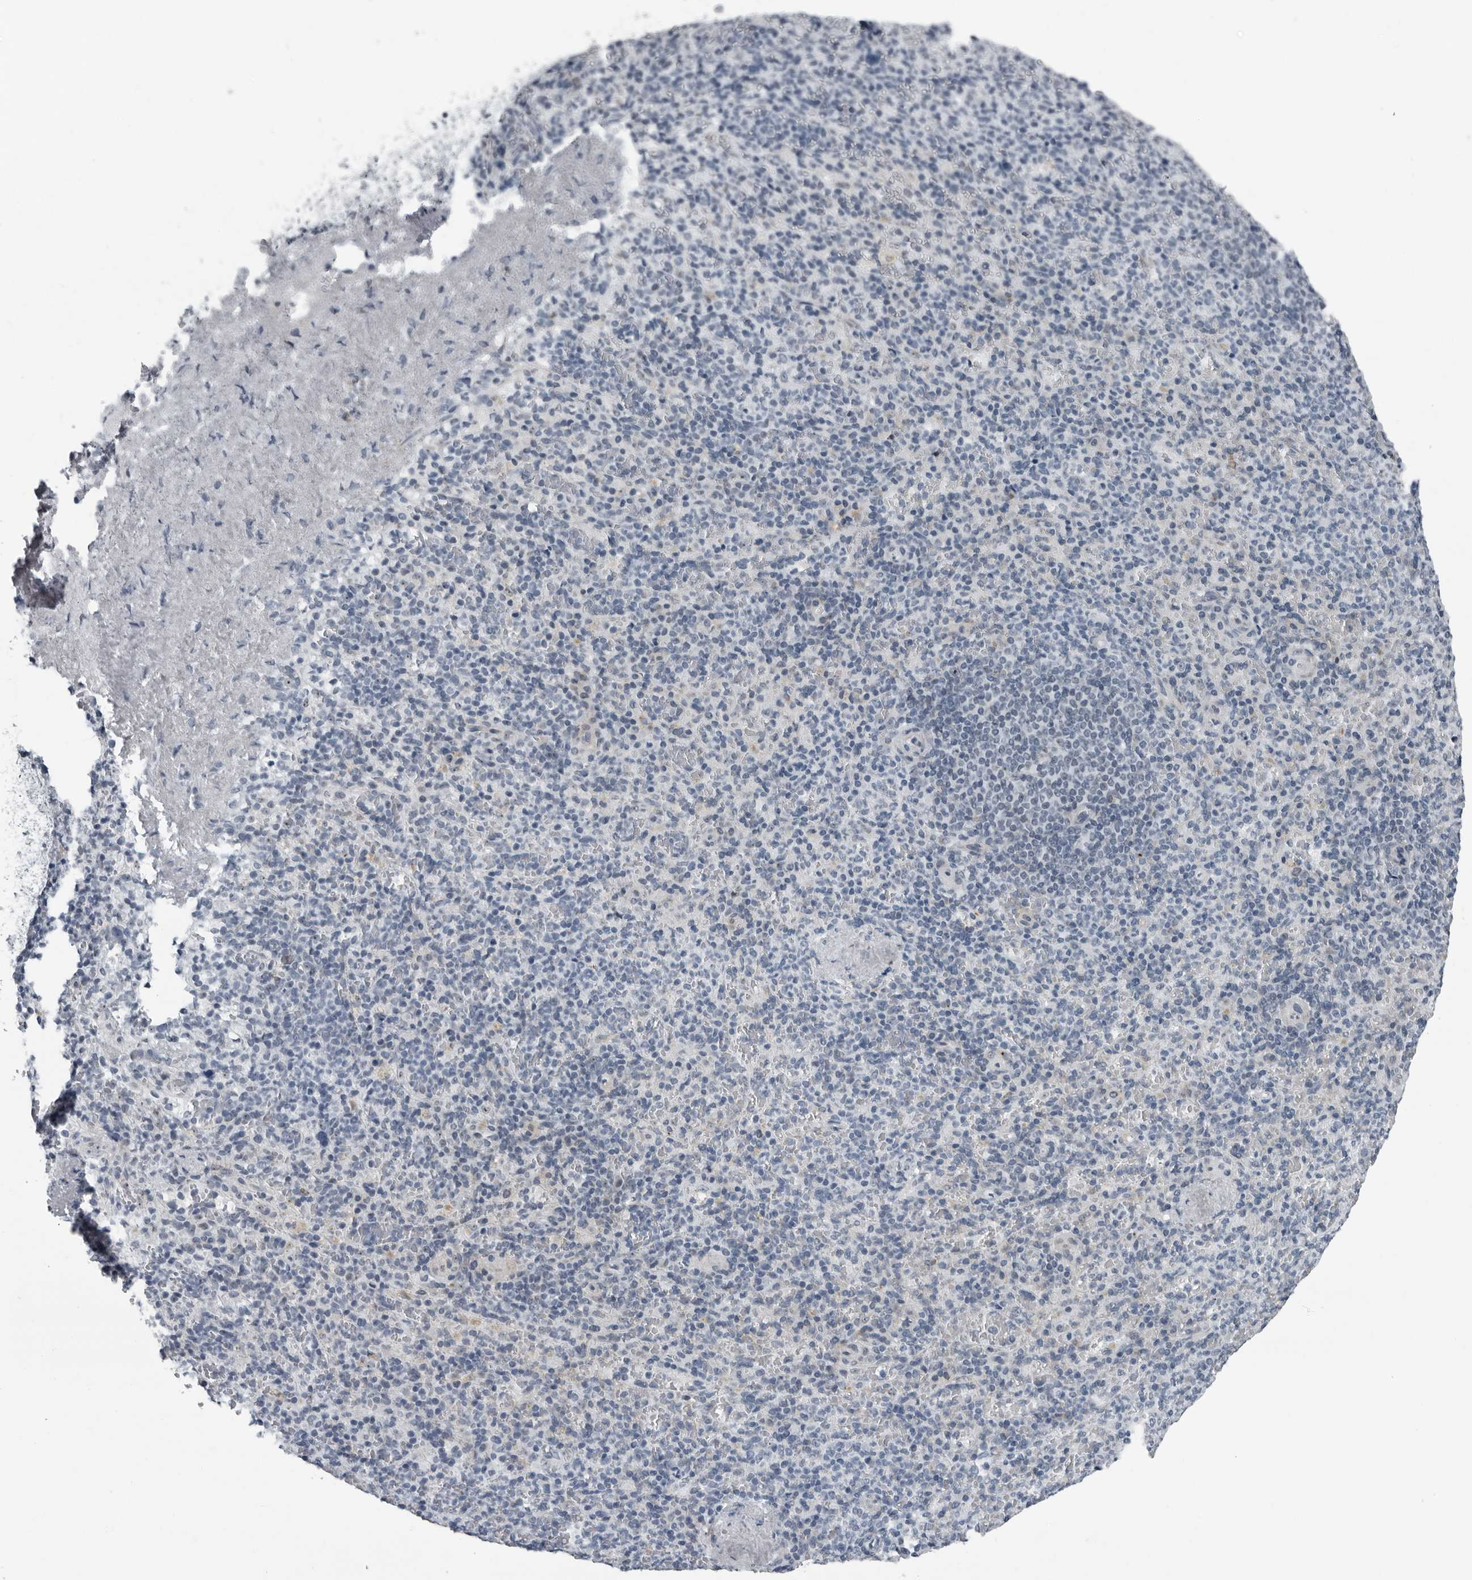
{"staining": {"intensity": "negative", "quantity": "none", "location": "none"}, "tissue": "spleen", "cell_type": "Cells in red pulp", "image_type": "normal", "snomed": [{"axis": "morphology", "description": "Normal tissue, NOS"}, {"axis": "topography", "description": "Spleen"}], "caption": "There is no significant positivity in cells in red pulp of spleen. Brightfield microscopy of immunohistochemistry stained with DAB (3,3'-diaminobenzidine) (brown) and hematoxylin (blue), captured at high magnification.", "gene": "PDCD11", "patient": {"sex": "female", "age": 74}}